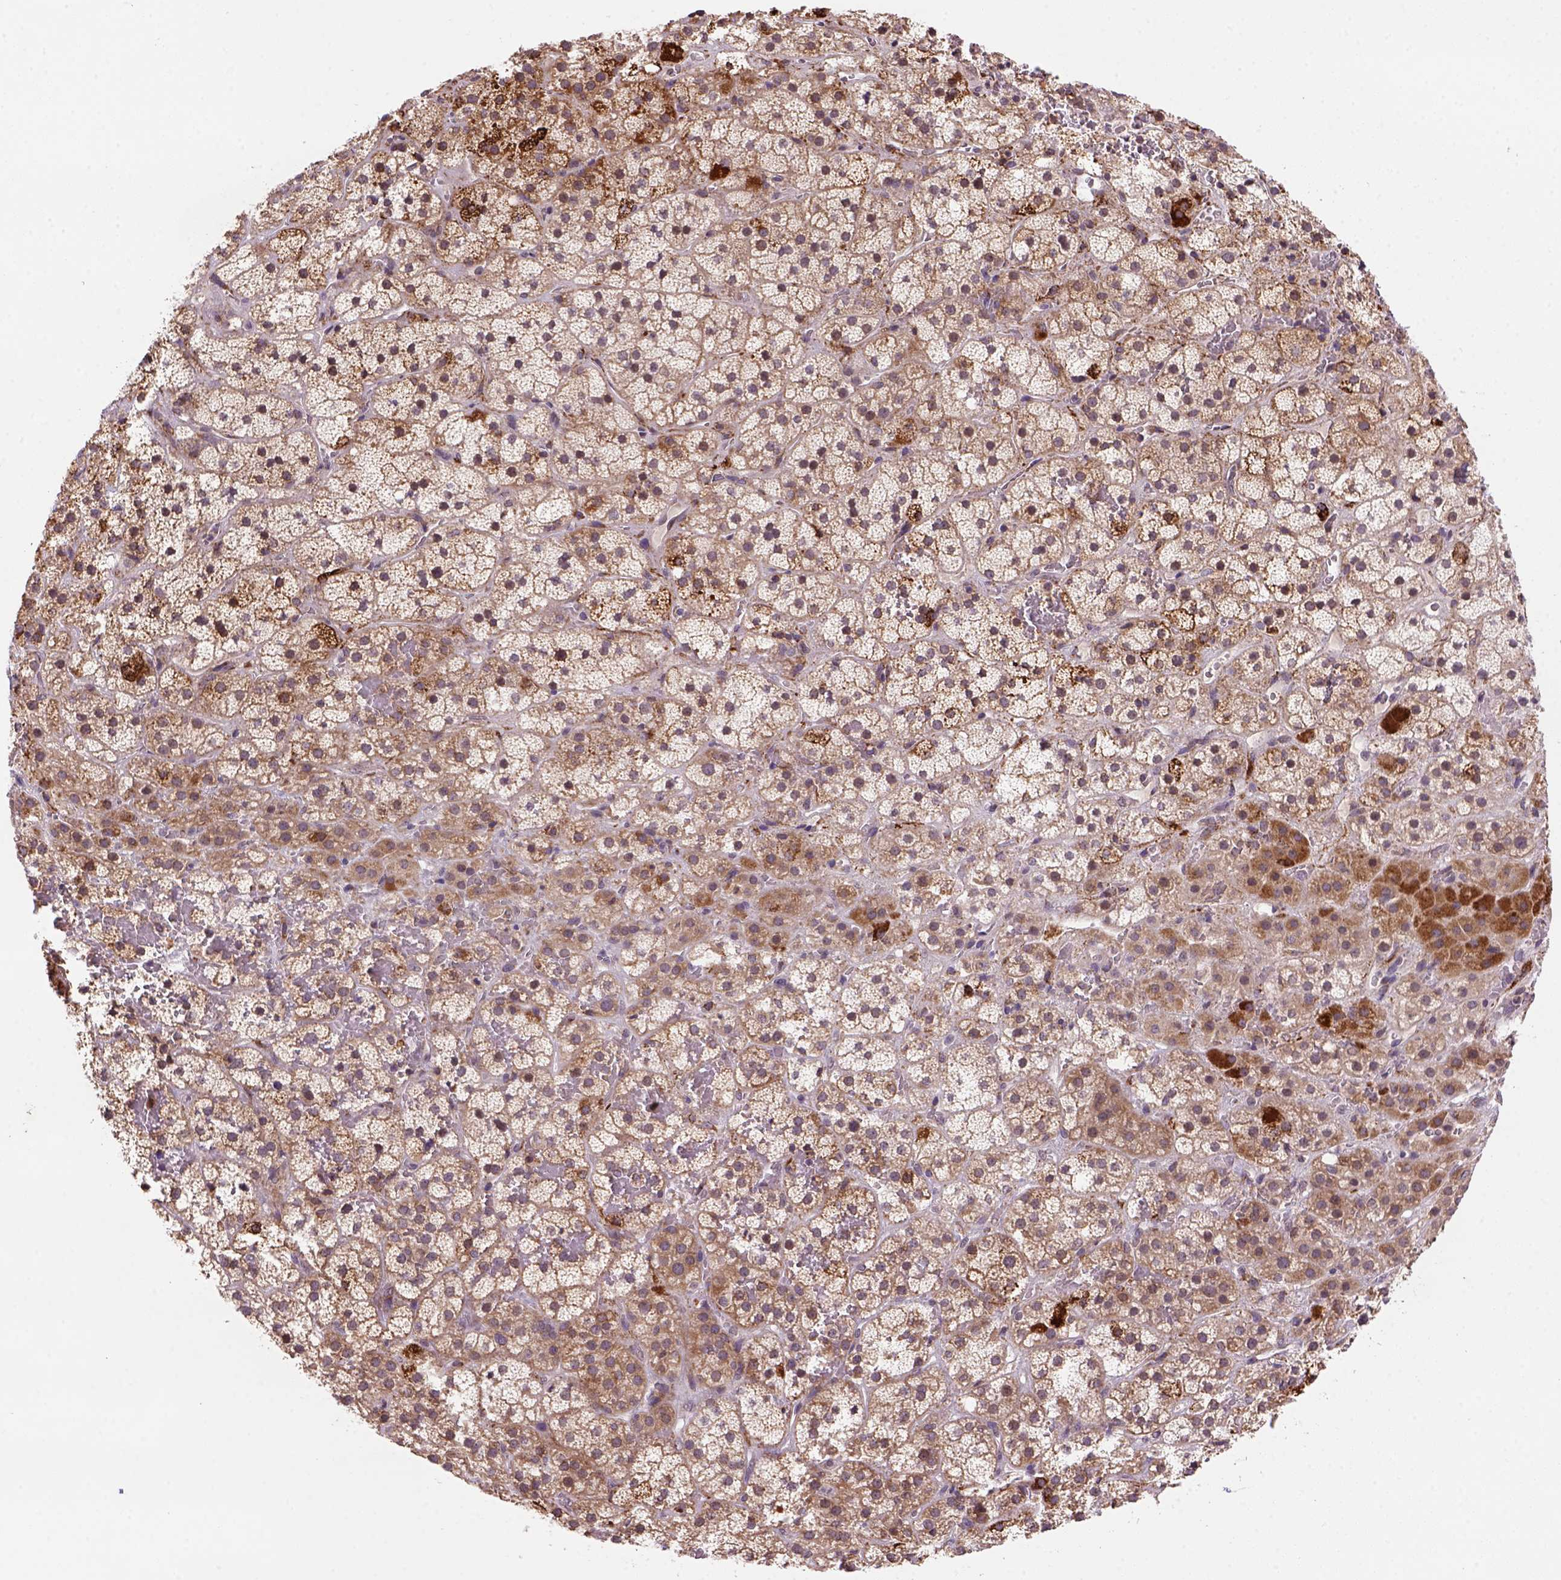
{"staining": {"intensity": "strong", "quantity": ">75%", "location": "cytoplasmic/membranous"}, "tissue": "adrenal gland", "cell_type": "Glandular cells", "image_type": "normal", "snomed": [{"axis": "morphology", "description": "Normal tissue, NOS"}, {"axis": "topography", "description": "Adrenal gland"}], "caption": "Immunohistochemical staining of benign human adrenal gland demonstrates strong cytoplasmic/membranous protein staining in approximately >75% of glandular cells.", "gene": "FZD7", "patient": {"sex": "male", "age": 57}}